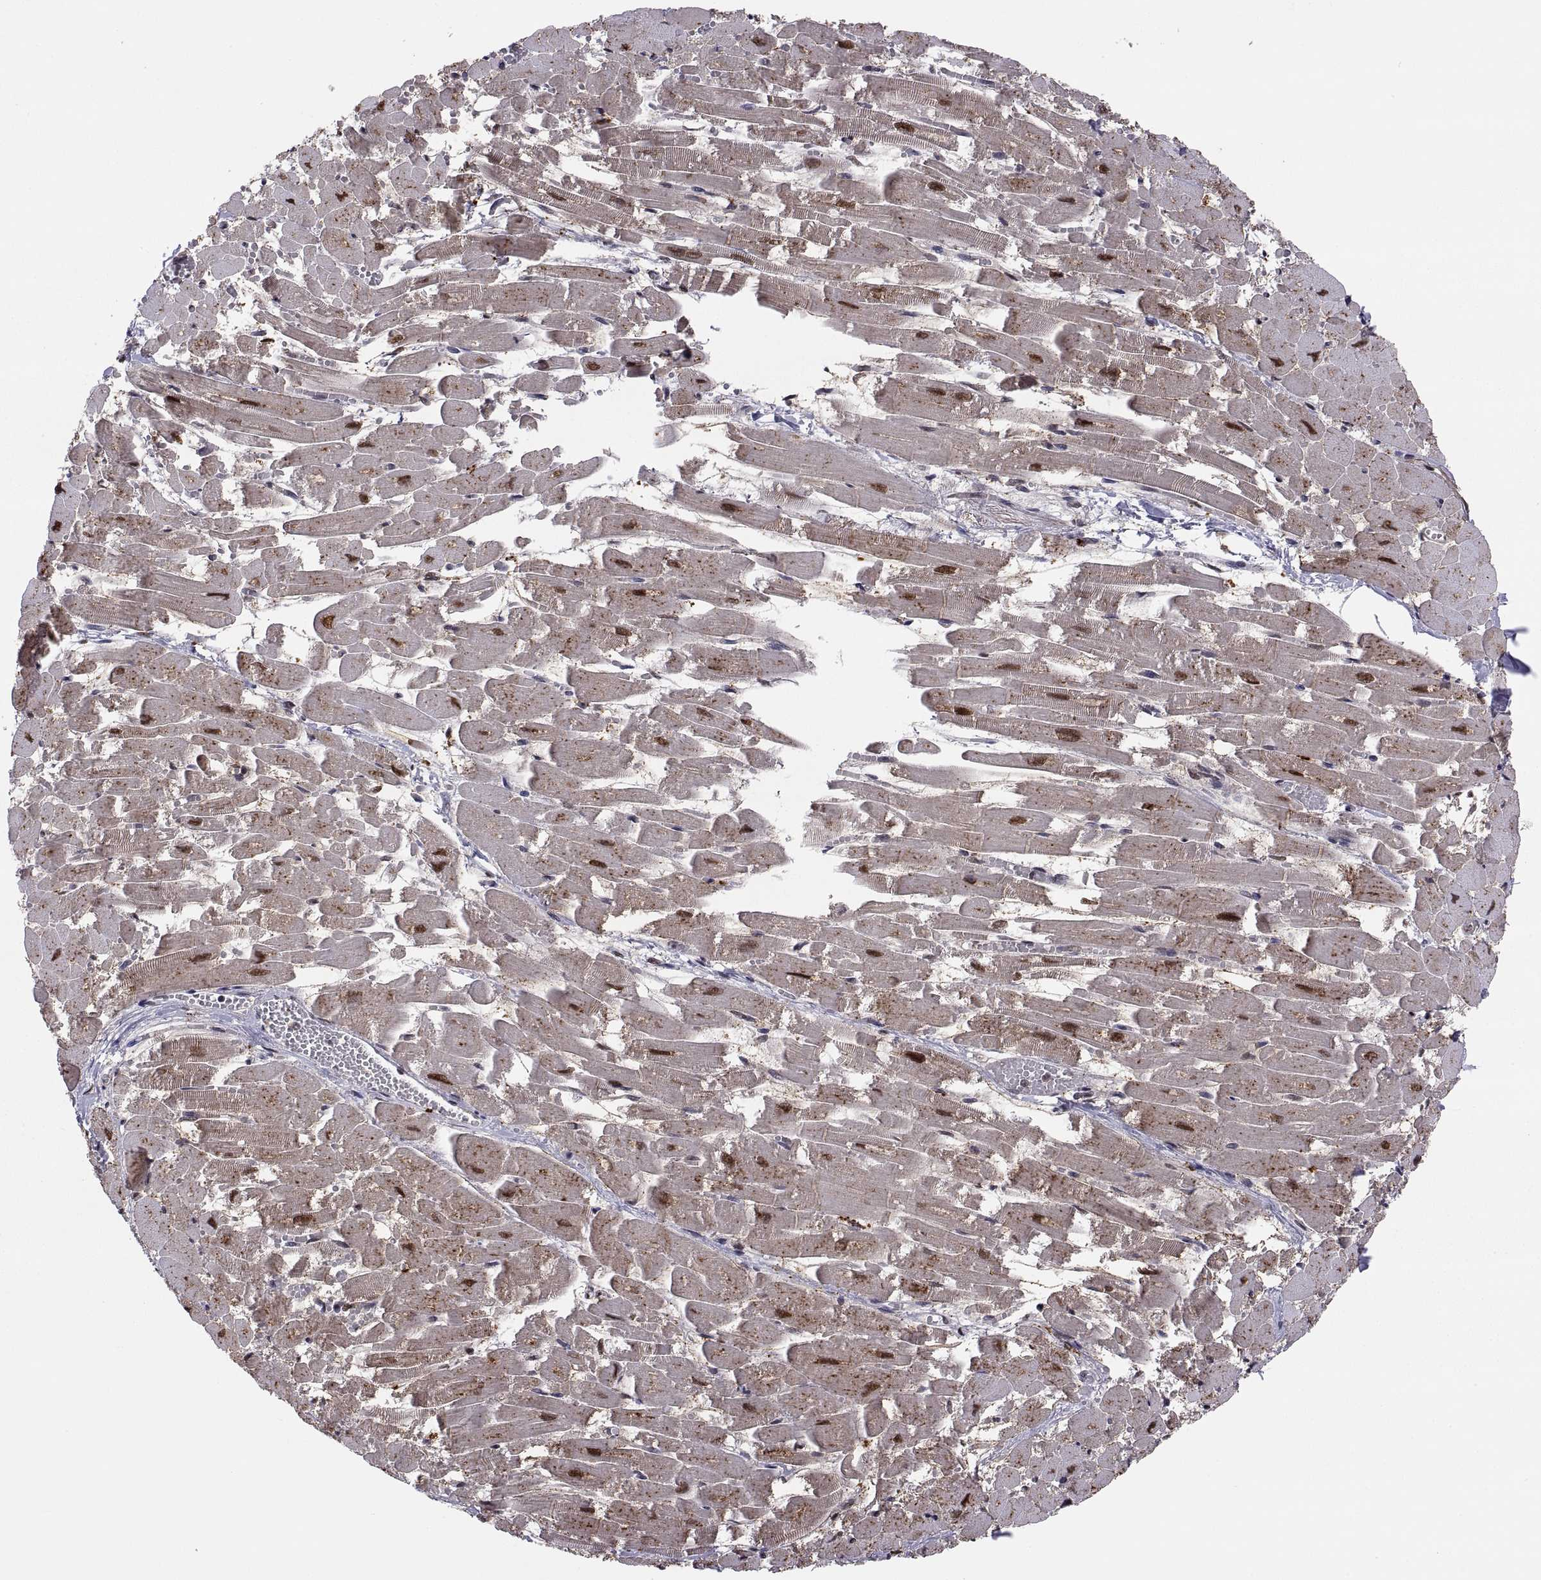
{"staining": {"intensity": "moderate", "quantity": "25%-75%", "location": "nuclear"}, "tissue": "heart muscle", "cell_type": "Cardiomyocytes", "image_type": "normal", "snomed": [{"axis": "morphology", "description": "Normal tissue, NOS"}, {"axis": "topography", "description": "Heart"}], "caption": "A brown stain highlights moderate nuclear expression of a protein in cardiomyocytes of unremarkable human heart muscle.", "gene": "PSMC2", "patient": {"sex": "female", "age": 52}}